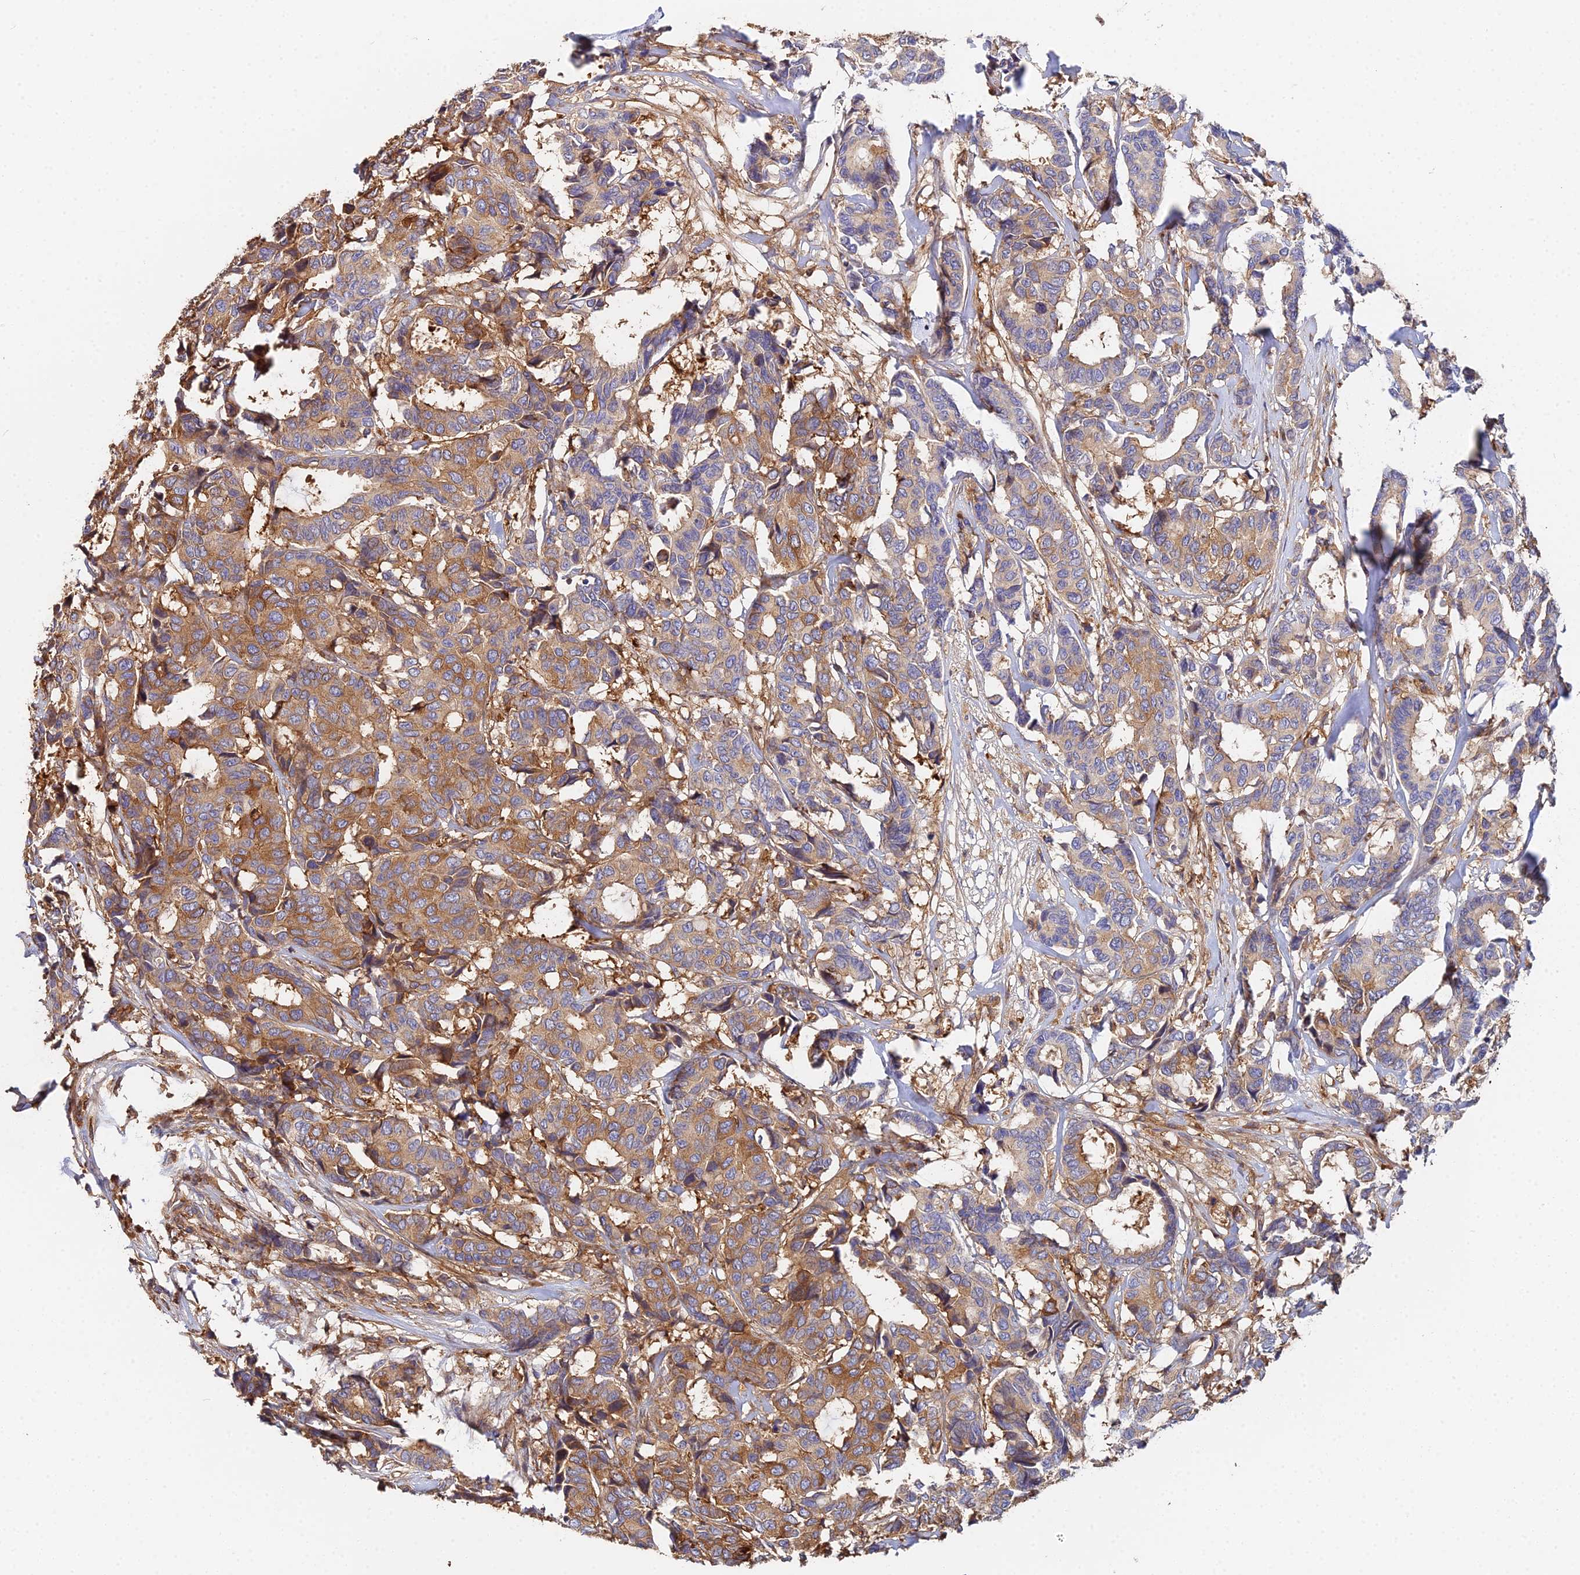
{"staining": {"intensity": "moderate", "quantity": ">75%", "location": "cytoplasmic/membranous"}, "tissue": "breast cancer", "cell_type": "Tumor cells", "image_type": "cancer", "snomed": [{"axis": "morphology", "description": "Duct carcinoma"}, {"axis": "topography", "description": "Breast"}], "caption": "About >75% of tumor cells in breast invasive ductal carcinoma display moderate cytoplasmic/membranous protein positivity as visualized by brown immunohistochemical staining.", "gene": "GNG5B", "patient": {"sex": "female", "age": 87}}